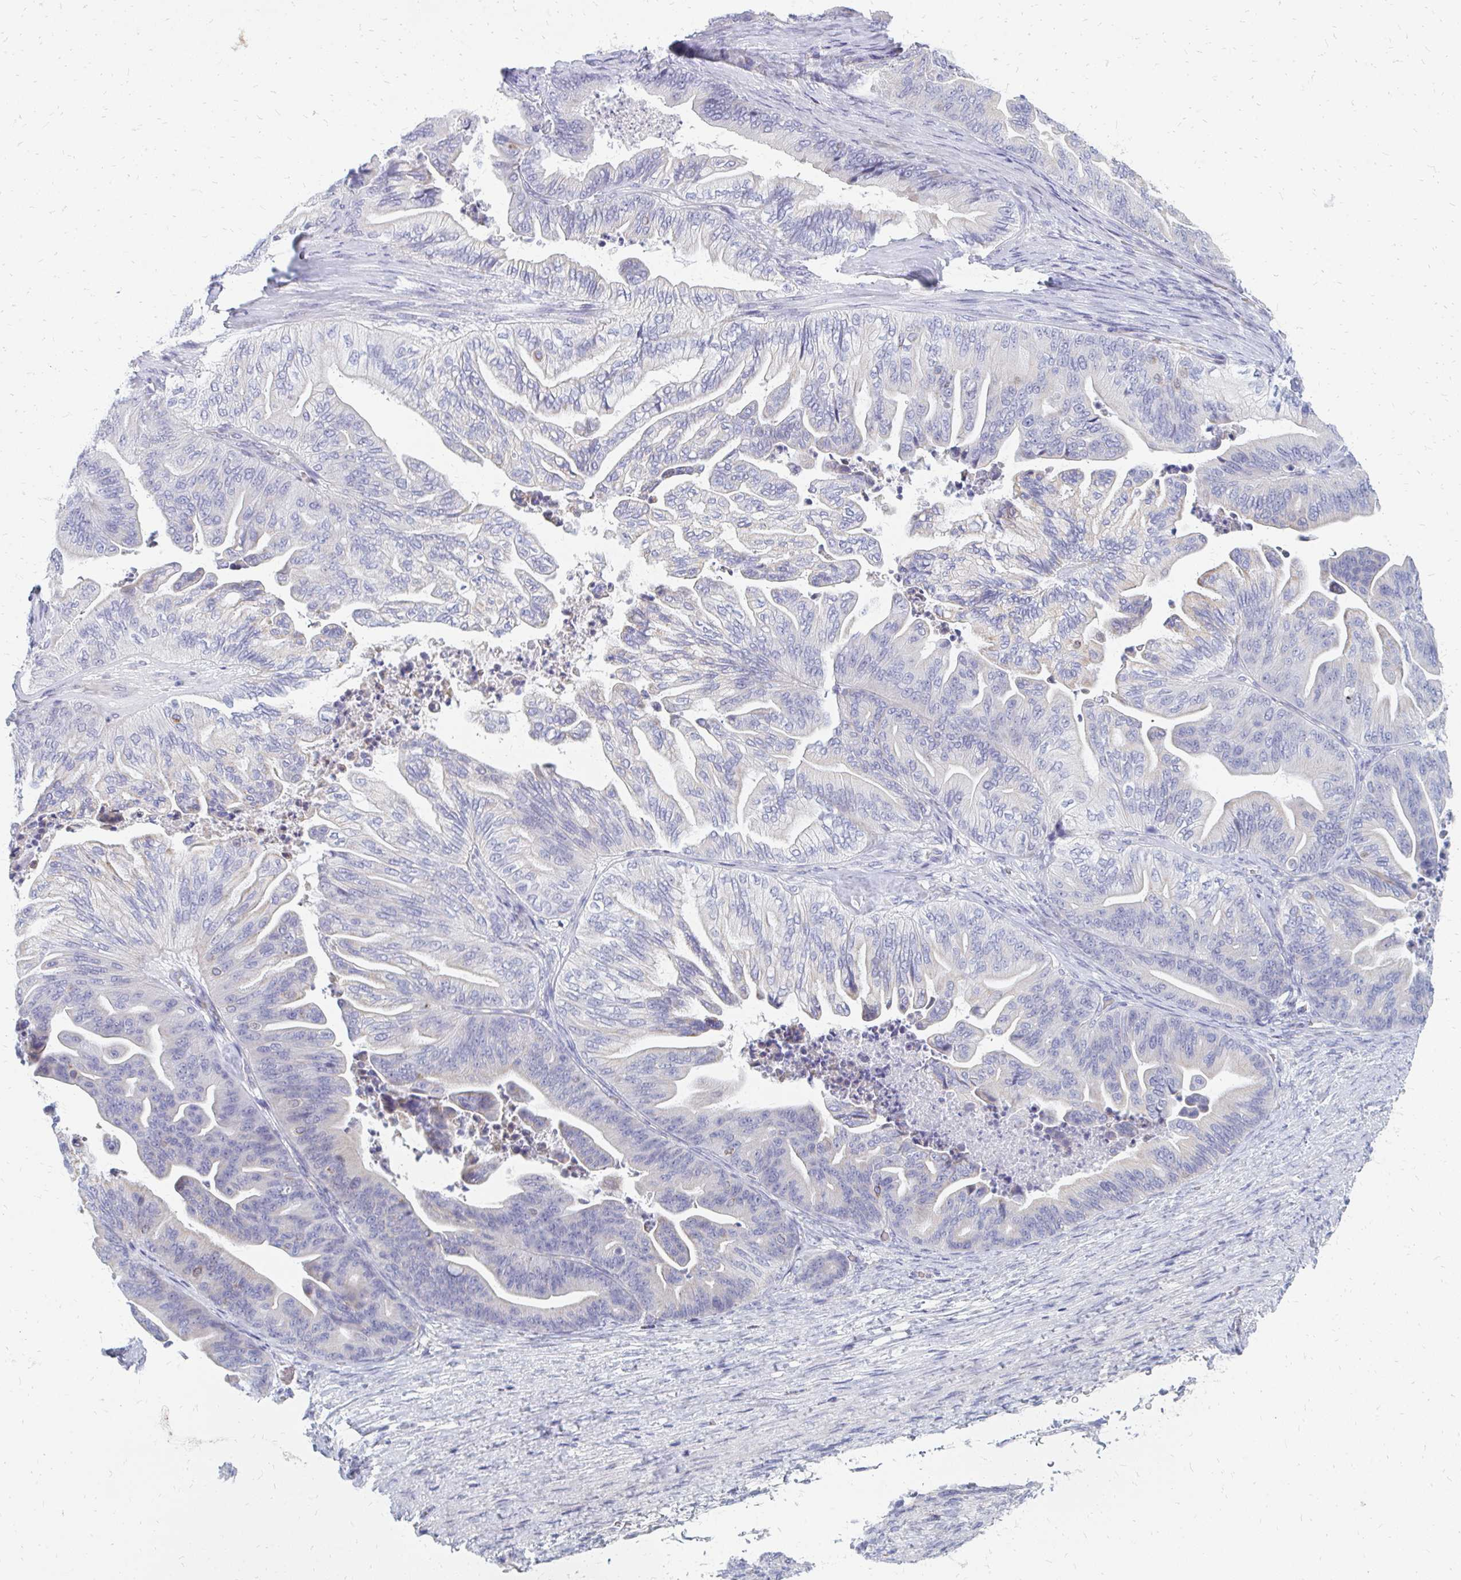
{"staining": {"intensity": "weak", "quantity": "<25%", "location": "cytoplasmic/membranous"}, "tissue": "ovarian cancer", "cell_type": "Tumor cells", "image_type": "cancer", "snomed": [{"axis": "morphology", "description": "Cystadenocarcinoma, mucinous, NOS"}, {"axis": "topography", "description": "Ovary"}], "caption": "Immunohistochemistry histopathology image of neoplastic tissue: human ovarian mucinous cystadenocarcinoma stained with DAB (3,3'-diaminobenzidine) reveals no significant protein staining in tumor cells. (Immunohistochemistry, brightfield microscopy, high magnification).", "gene": "OR10V1", "patient": {"sex": "female", "age": 67}}